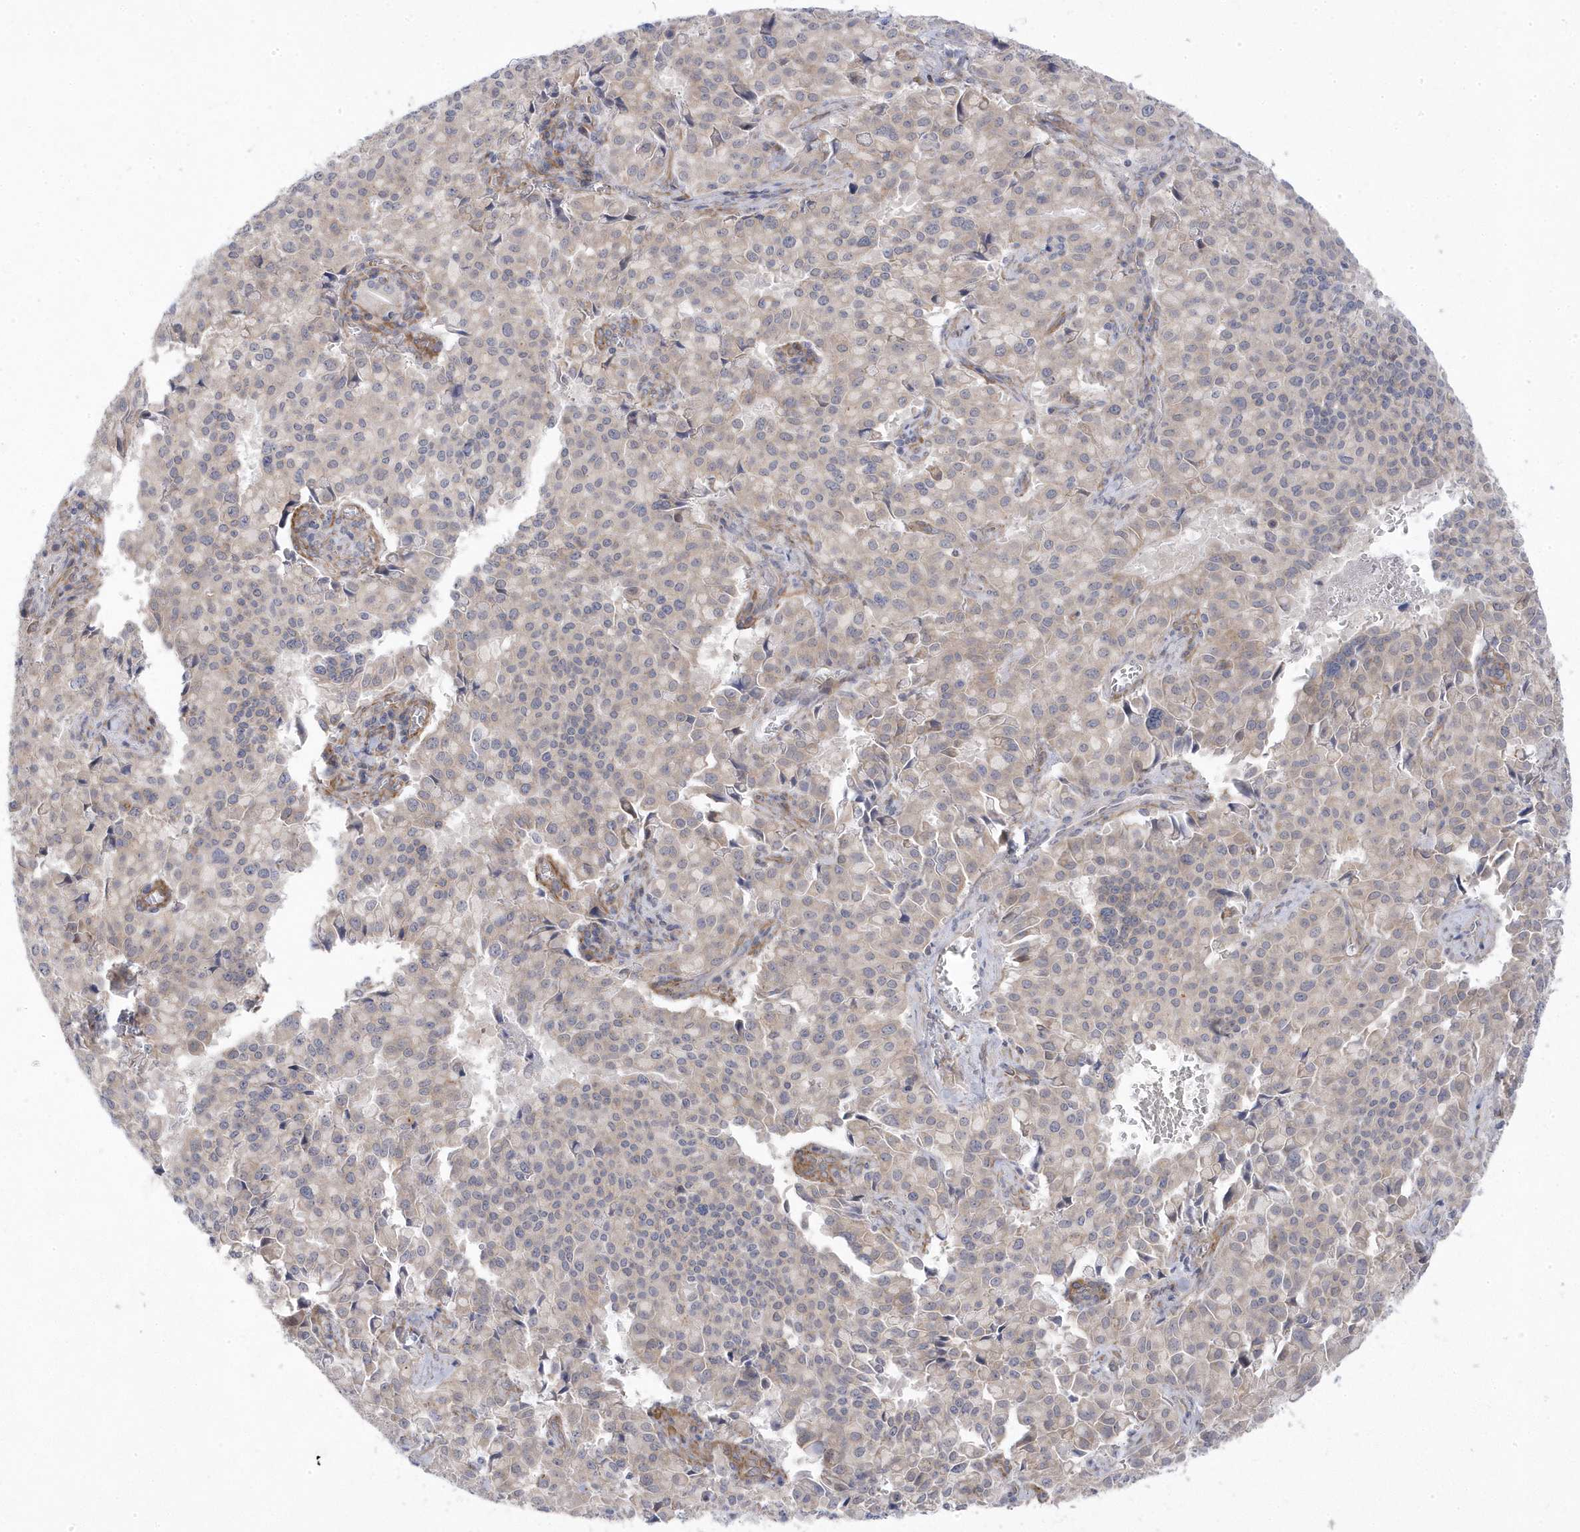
{"staining": {"intensity": "weak", "quantity": "<25%", "location": "cytoplasmic/membranous"}, "tissue": "pancreatic cancer", "cell_type": "Tumor cells", "image_type": "cancer", "snomed": [{"axis": "morphology", "description": "Adenocarcinoma, NOS"}, {"axis": "topography", "description": "Pancreas"}], "caption": "Immunohistochemical staining of human pancreatic cancer exhibits no significant staining in tumor cells.", "gene": "ANAPC1", "patient": {"sex": "male", "age": 65}}